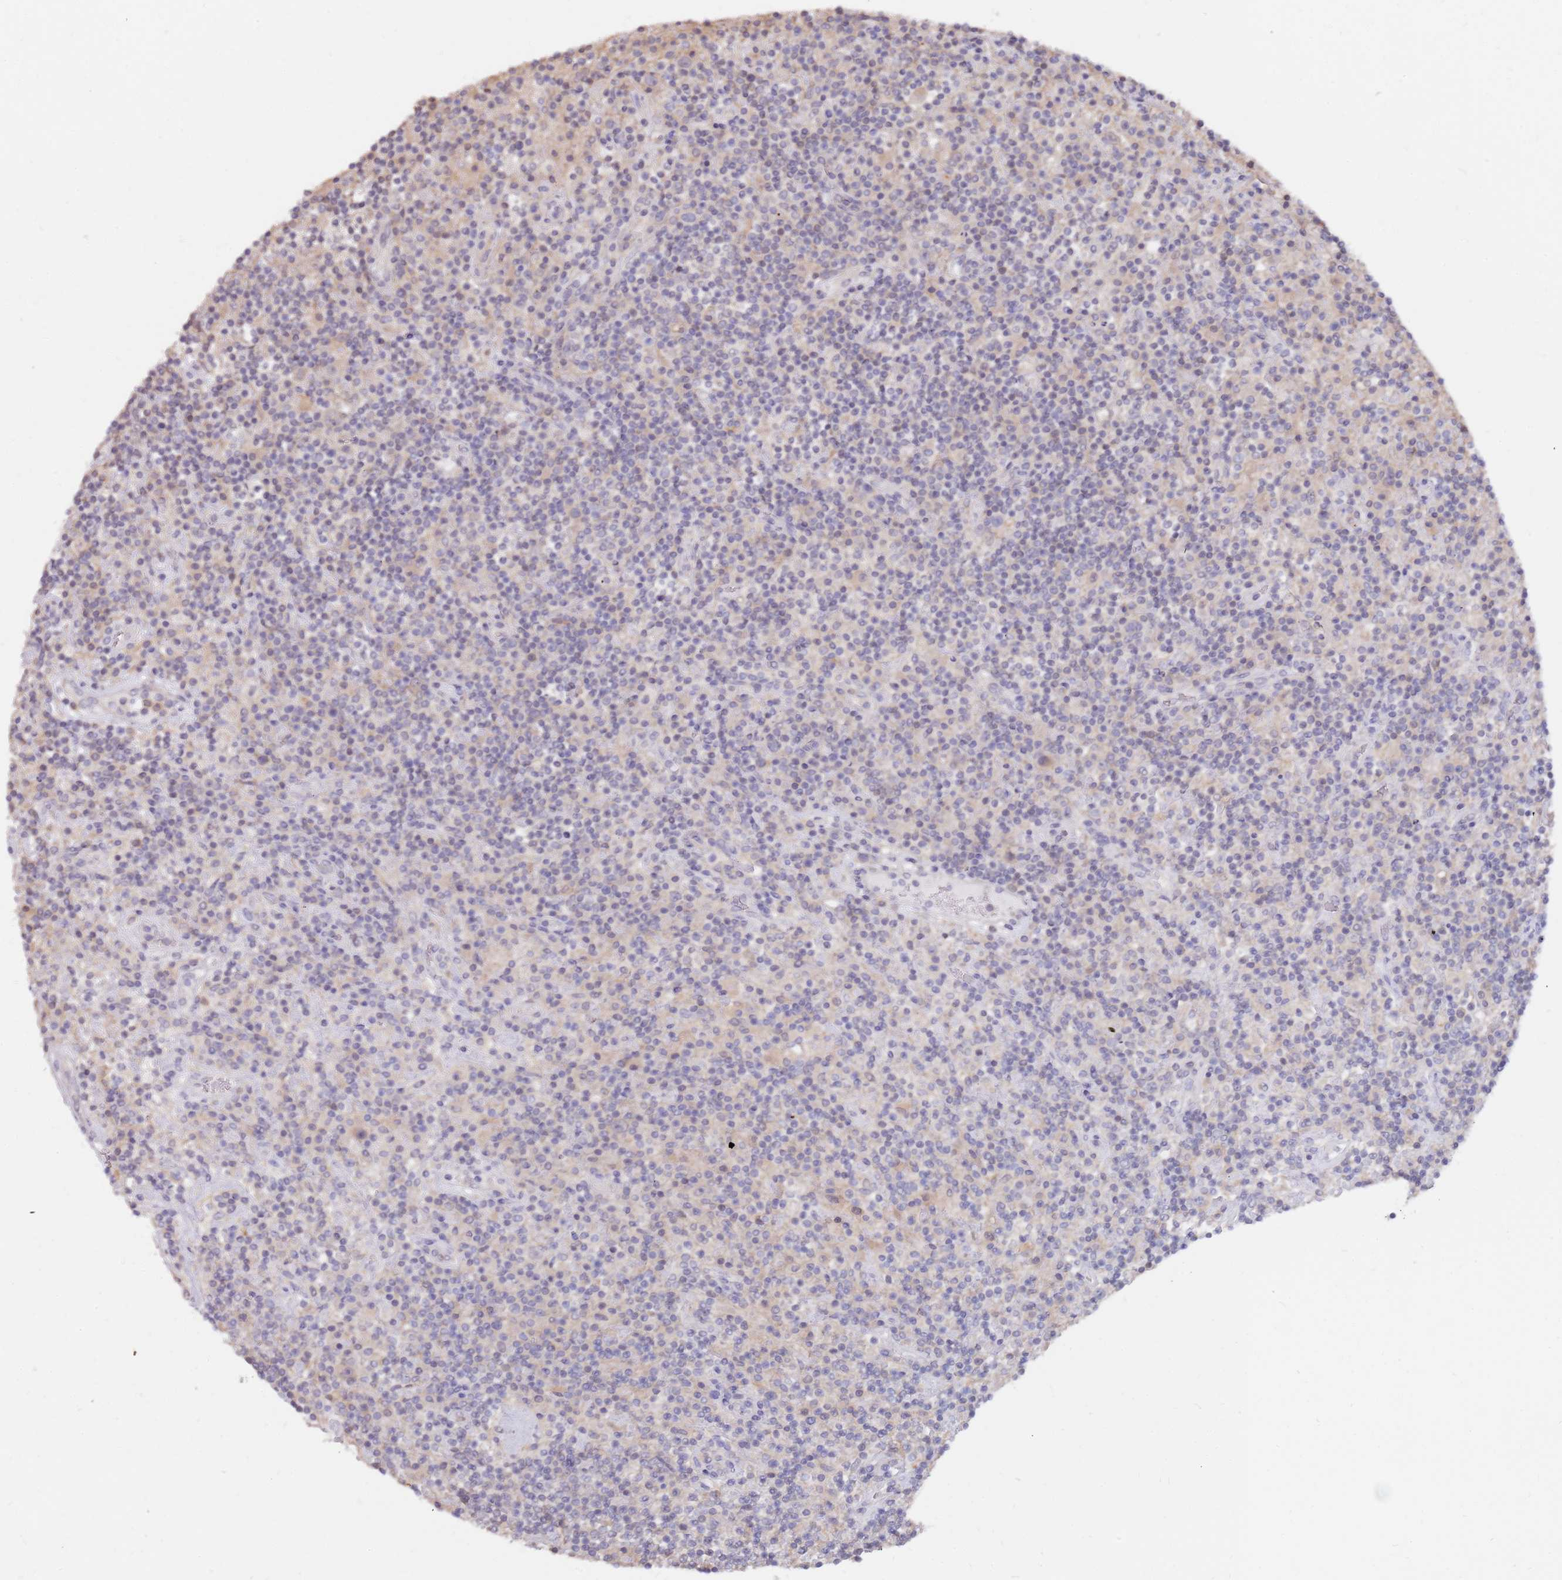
{"staining": {"intensity": "negative", "quantity": "none", "location": "none"}, "tissue": "lymphoma", "cell_type": "Tumor cells", "image_type": "cancer", "snomed": [{"axis": "morphology", "description": "Hodgkin's disease, NOS"}, {"axis": "topography", "description": "Lymph node"}], "caption": "The histopathology image demonstrates no staining of tumor cells in Hodgkin's disease.", "gene": "AP5S1", "patient": {"sex": "male", "age": 70}}